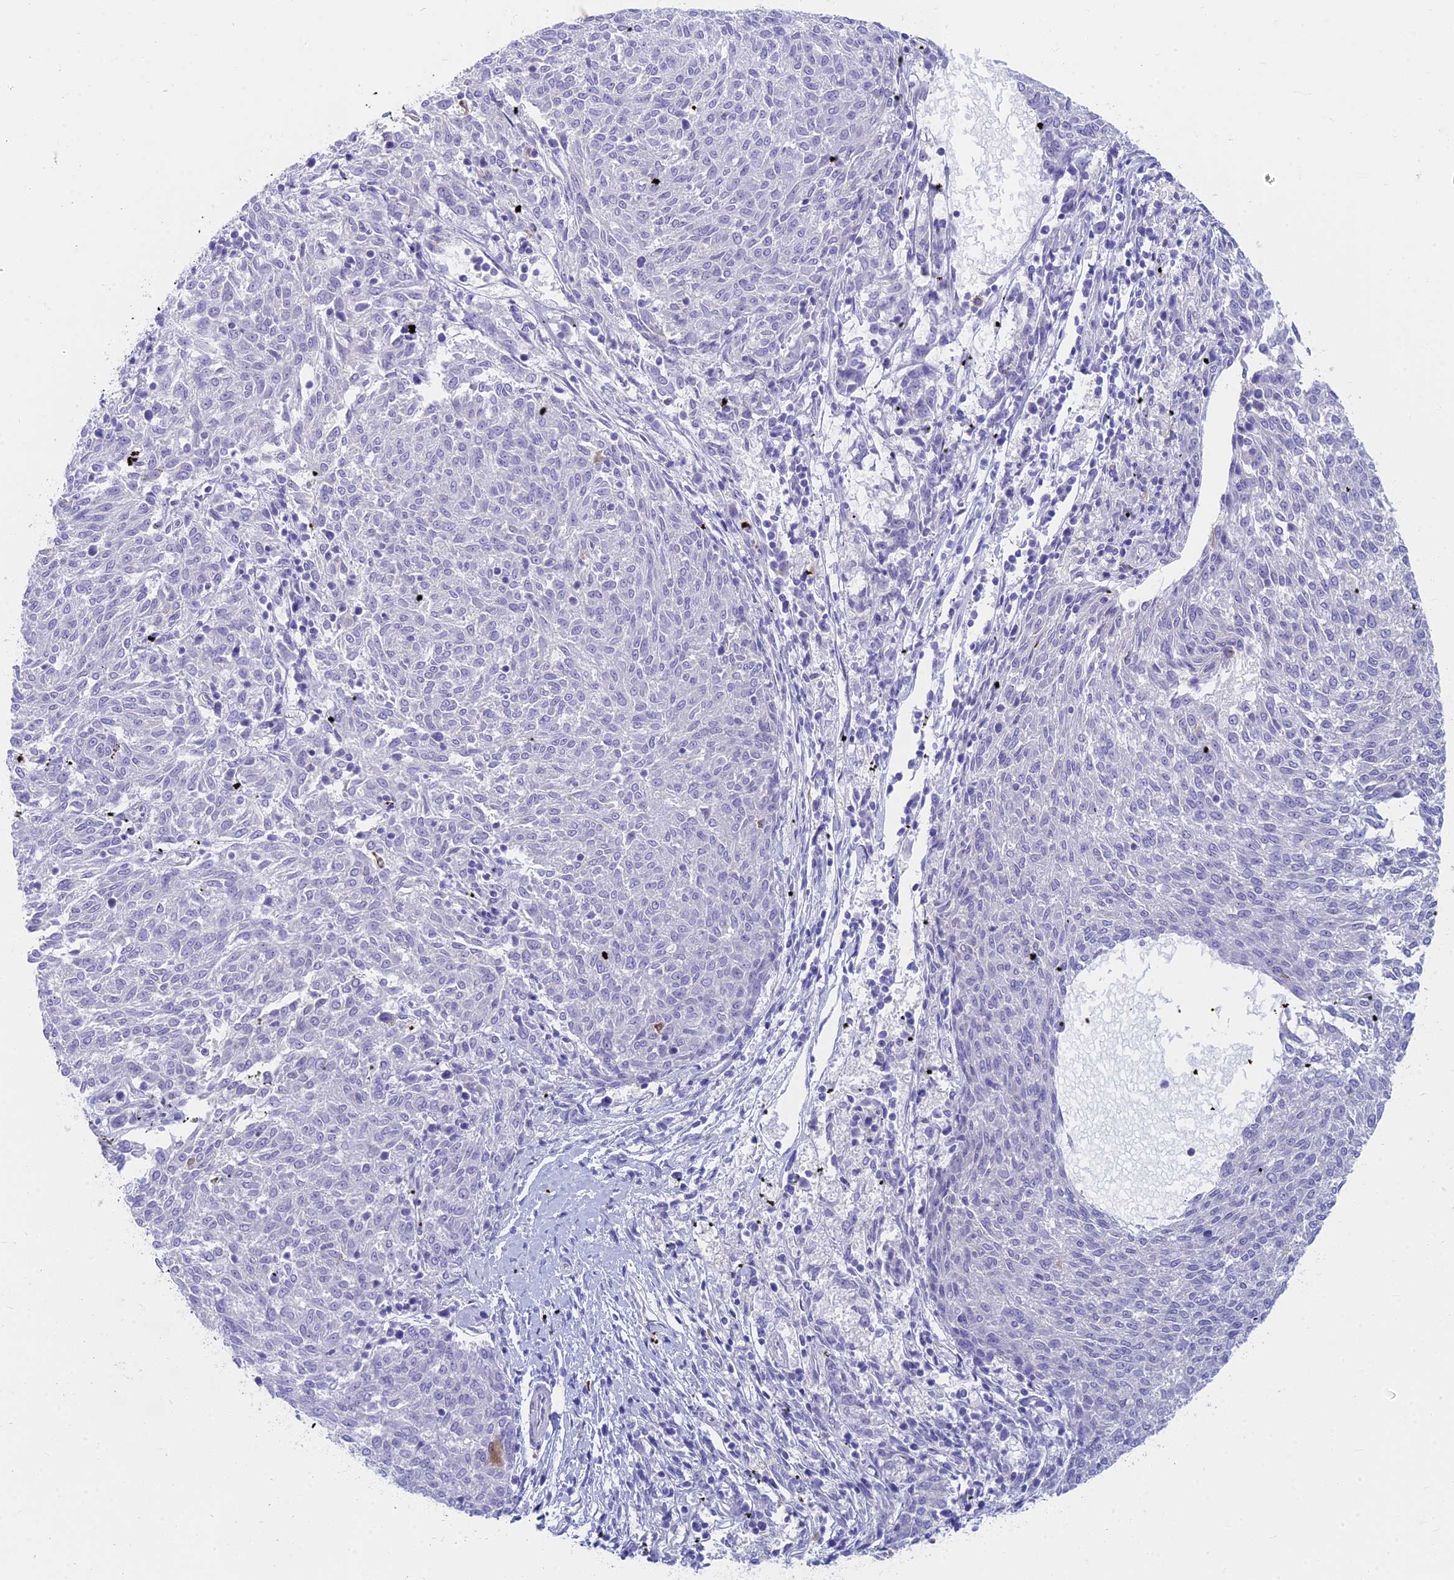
{"staining": {"intensity": "negative", "quantity": "none", "location": "none"}, "tissue": "melanoma", "cell_type": "Tumor cells", "image_type": "cancer", "snomed": [{"axis": "morphology", "description": "Malignant melanoma, NOS"}, {"axis": "topography", "description": "Skin"}], "caption": "There is no significant staining in tumor cells of melanoma.", "gene": "STRN4", "patient": {"sex": "female", "age": 72}}